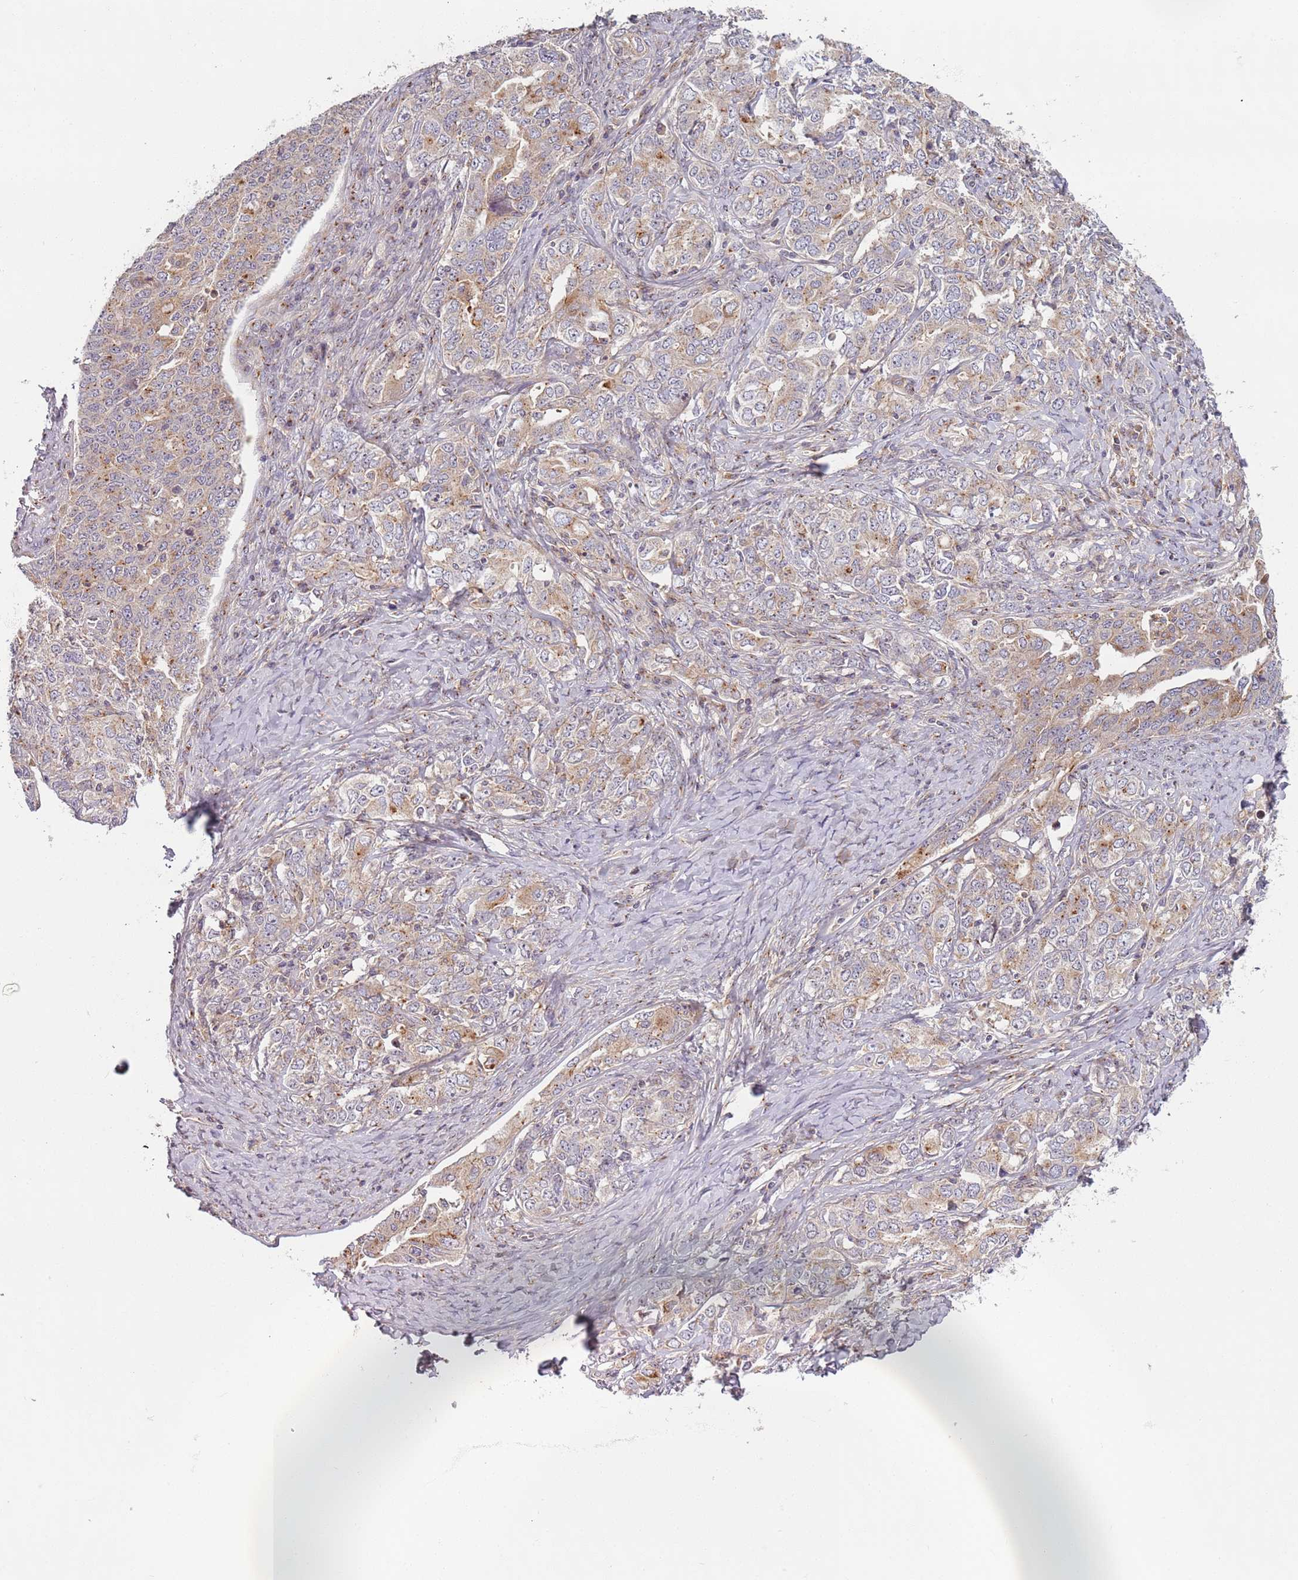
{"staining": {"intensity": "weak", "quantity": "<25%", "location": "cytoplasmic/membranous"}, "tissue": "ovarian cancer", "cell_type": "Tumor cells", "image_type": "cancer", "snomed": [{"axis": "morphology", "description": "Carcinoma, endometroid"}, {"axis": "topography", "description": "Ovary"}], "caption": "Immunohistochemistry histopathology image of ovarian cancer (endometroid carcinoma) stained for a protein (brown), which demonstrates no positivity in tumor cells. (Stains: DAB immunohistochemistry with hematoxylin counter stain, Microscopy: brightfield microscopy at high magnification).", "gene": "AKTIP", "patient": {"sex": "female", "age": 62}}